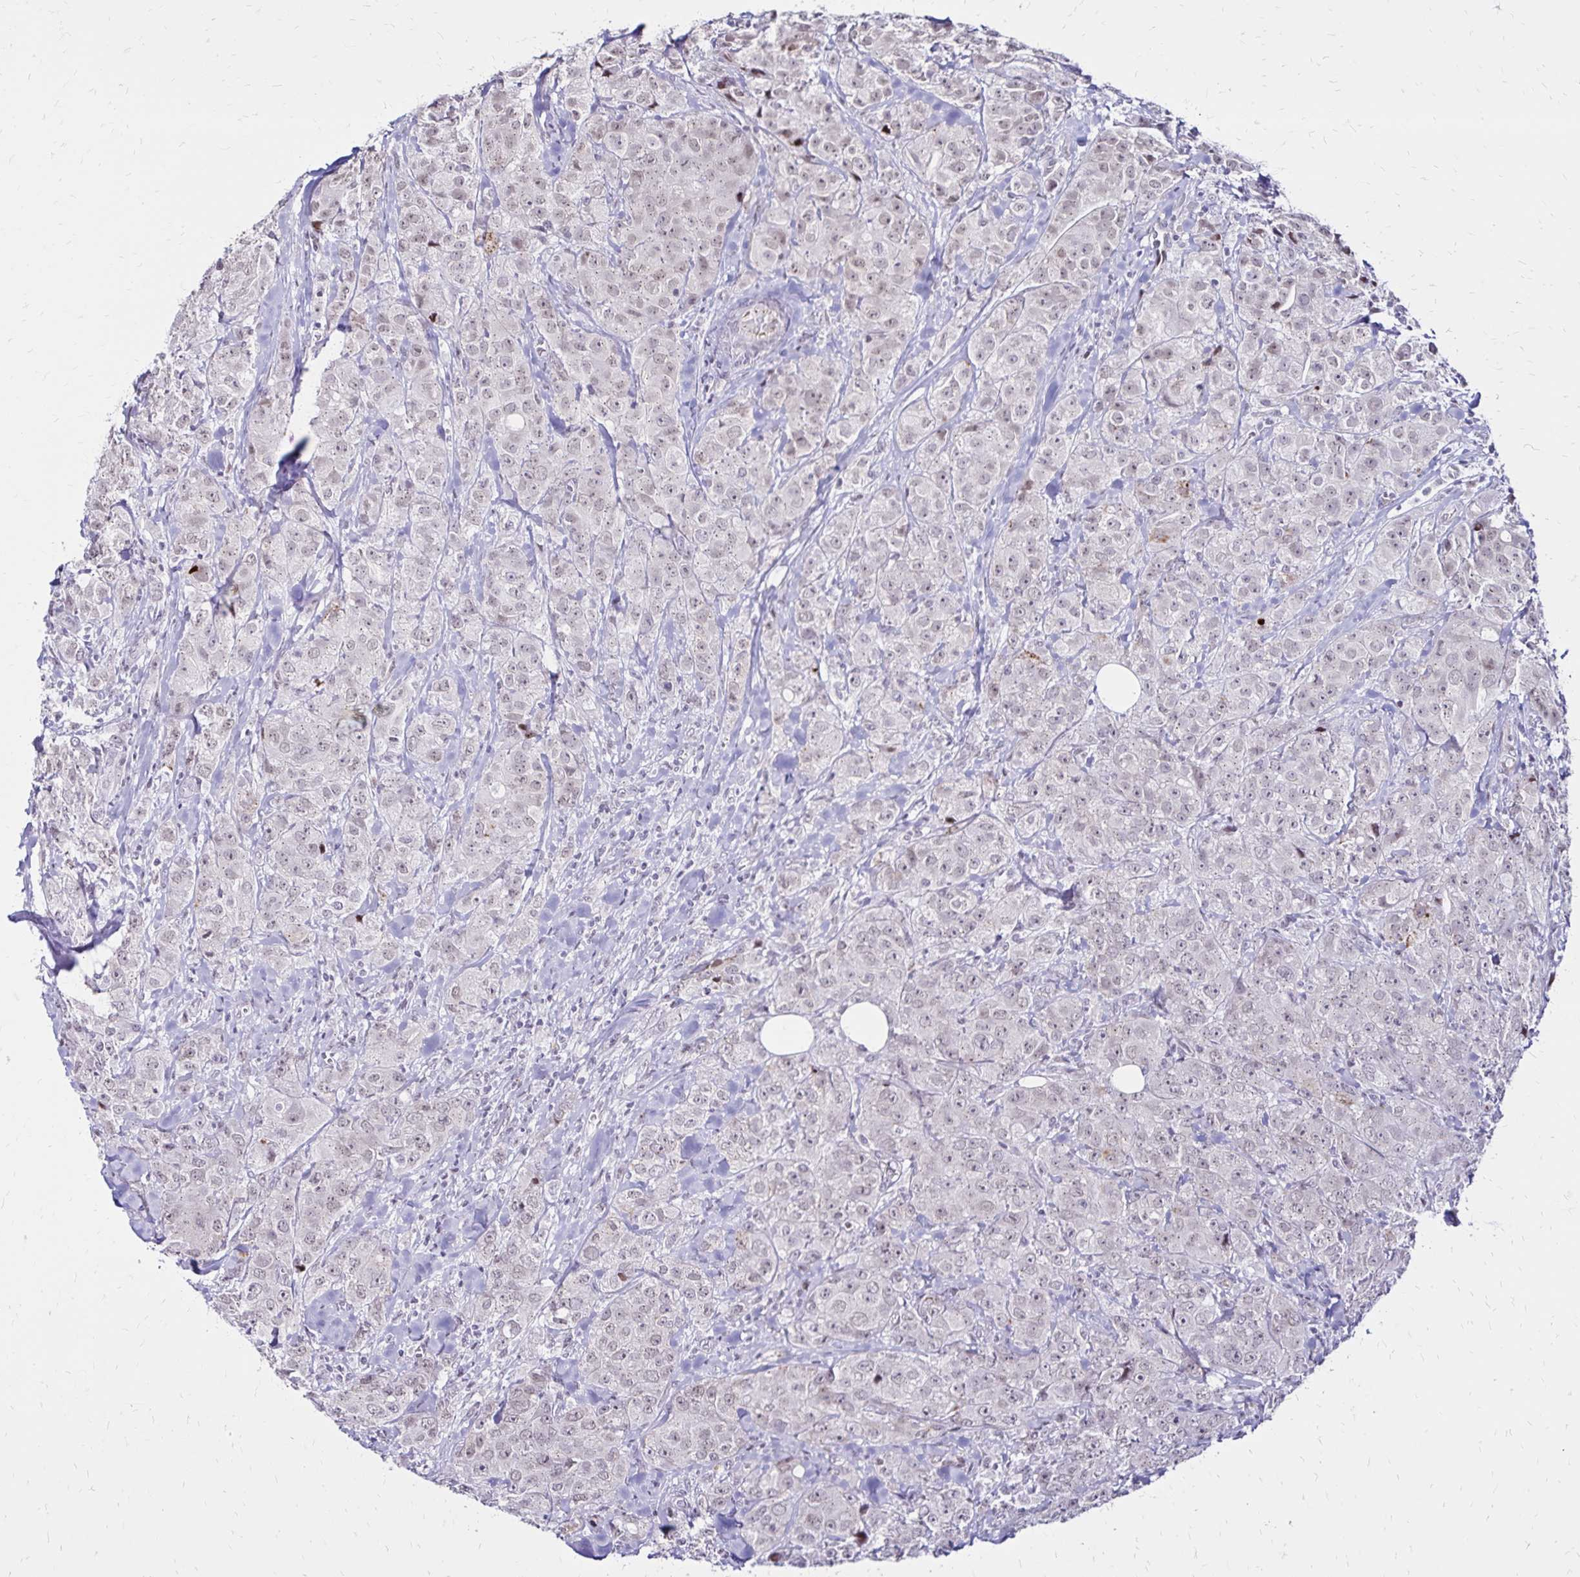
{"staining": {"intensity": "weak", "quantity": "<25%", "location": "nuclear"}, "tissue": "breast cancer", "cell_type": "Tumor cells", "image_type": "cancer", "snomed": [{"axis": "morphology", "description": "Normal tissue, NOS"}, {"axis": "morphology", "description": "Duct carcinoma"}, {"axis": "topography", "description": "Breast"}], "caption": "Breast cancer (intraductal carcinoma) was stained to show a protein in brown. There is no significant staining in tumor cells.", "gene": "TOB1", "patient": {"sex": "female", "age": 43}}